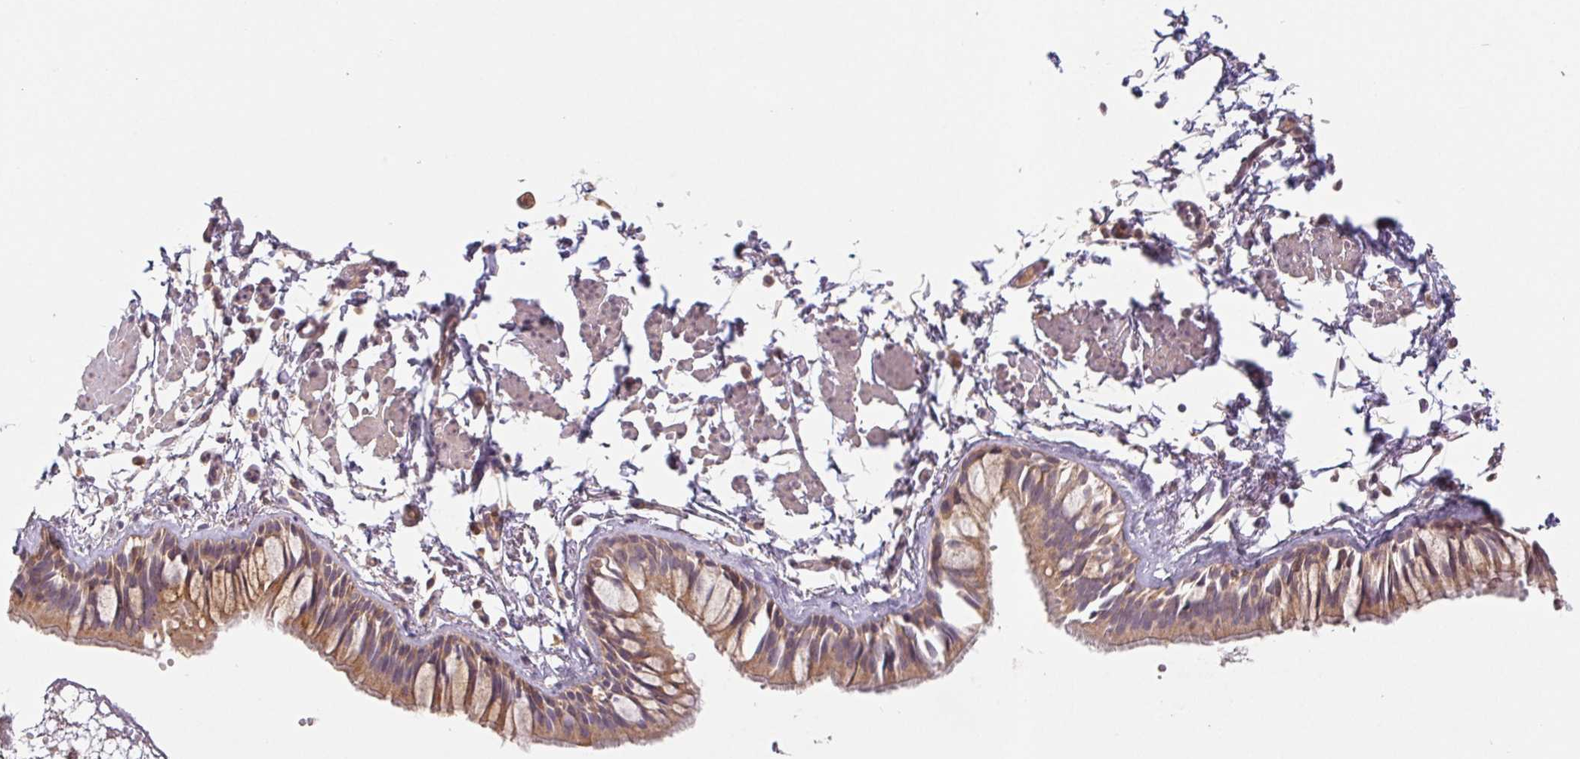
{"staining": {"intensity": "moderate", "quantity": ">75%", "location": "cytoplasmic/membranous"}, "tissue": "bronchus", "cell_type": "Respiratory epithelial cells", "image_type": "normal", "snomed": [{"axis": "morphology", "description": "Normal tissue, NOS"}, {"axis": "topography", "description": "Bronchus"}], "caption": "Unremarkable bronchus was stained to show a protein in brown. There is medium levels of moderate cytoplasmic/membranous staining in about >75% of respiratory epithelial cells.", "gene": "MTHFD1L", "patient": {"sex": "female", "age": 59}}